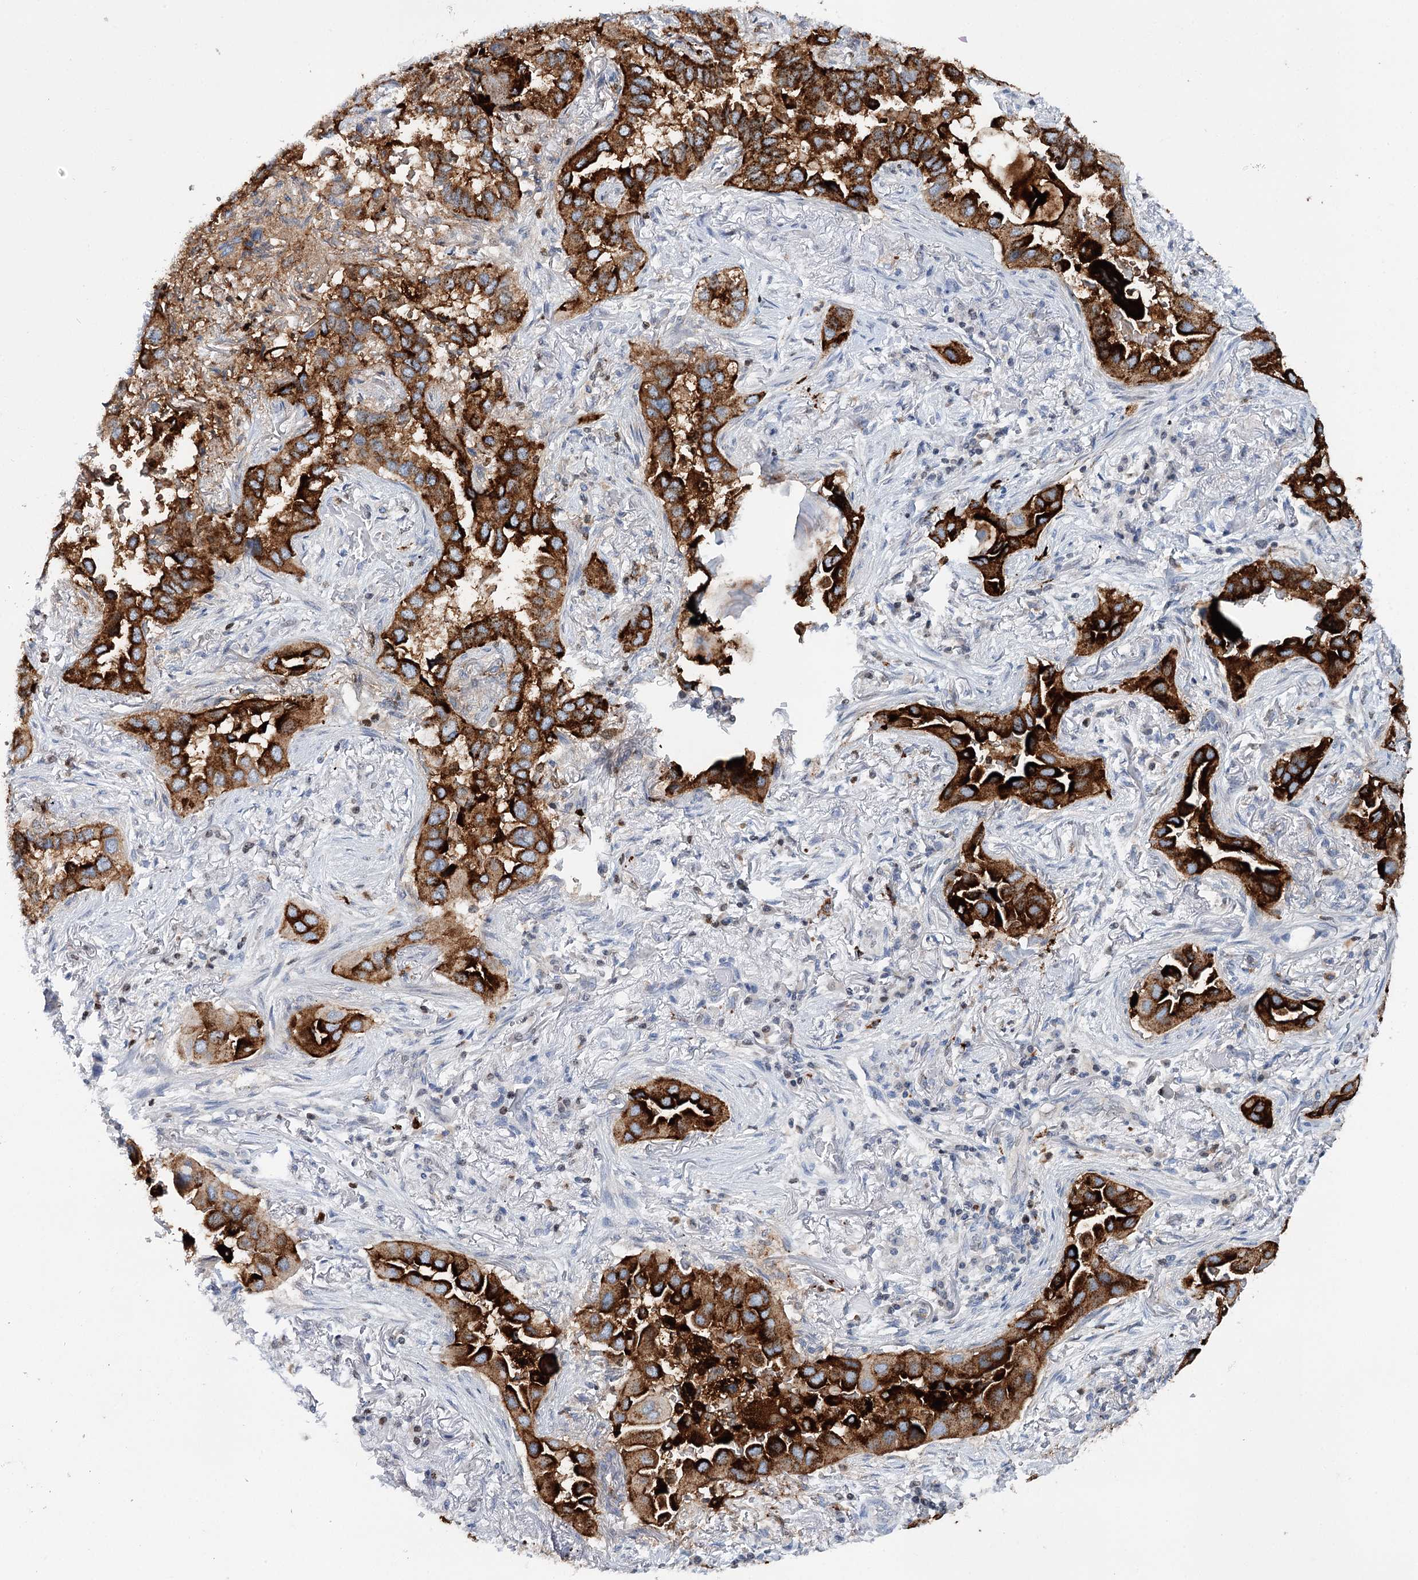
{"staining": {"intensity": "strong", "quantity": ">75%", "location": "cytoplasmic/membranous"}, "tissue": "lung cancer", "cell_type": "Tumor cells", "image_type": "cancer", "snomed": [{"axis": "morphology", "description": "Adenocarcinoma, NOS"}, {"axis": "topography", "description": "Lung"}], "caption": "A brown stain shows strong cytoplasmic/membranous staining of a protein in human lung cancer (adenocarcinoma) tumor cells.", "gene": "CEACAM8", "patient": {"sex": "female", "age": 76}}